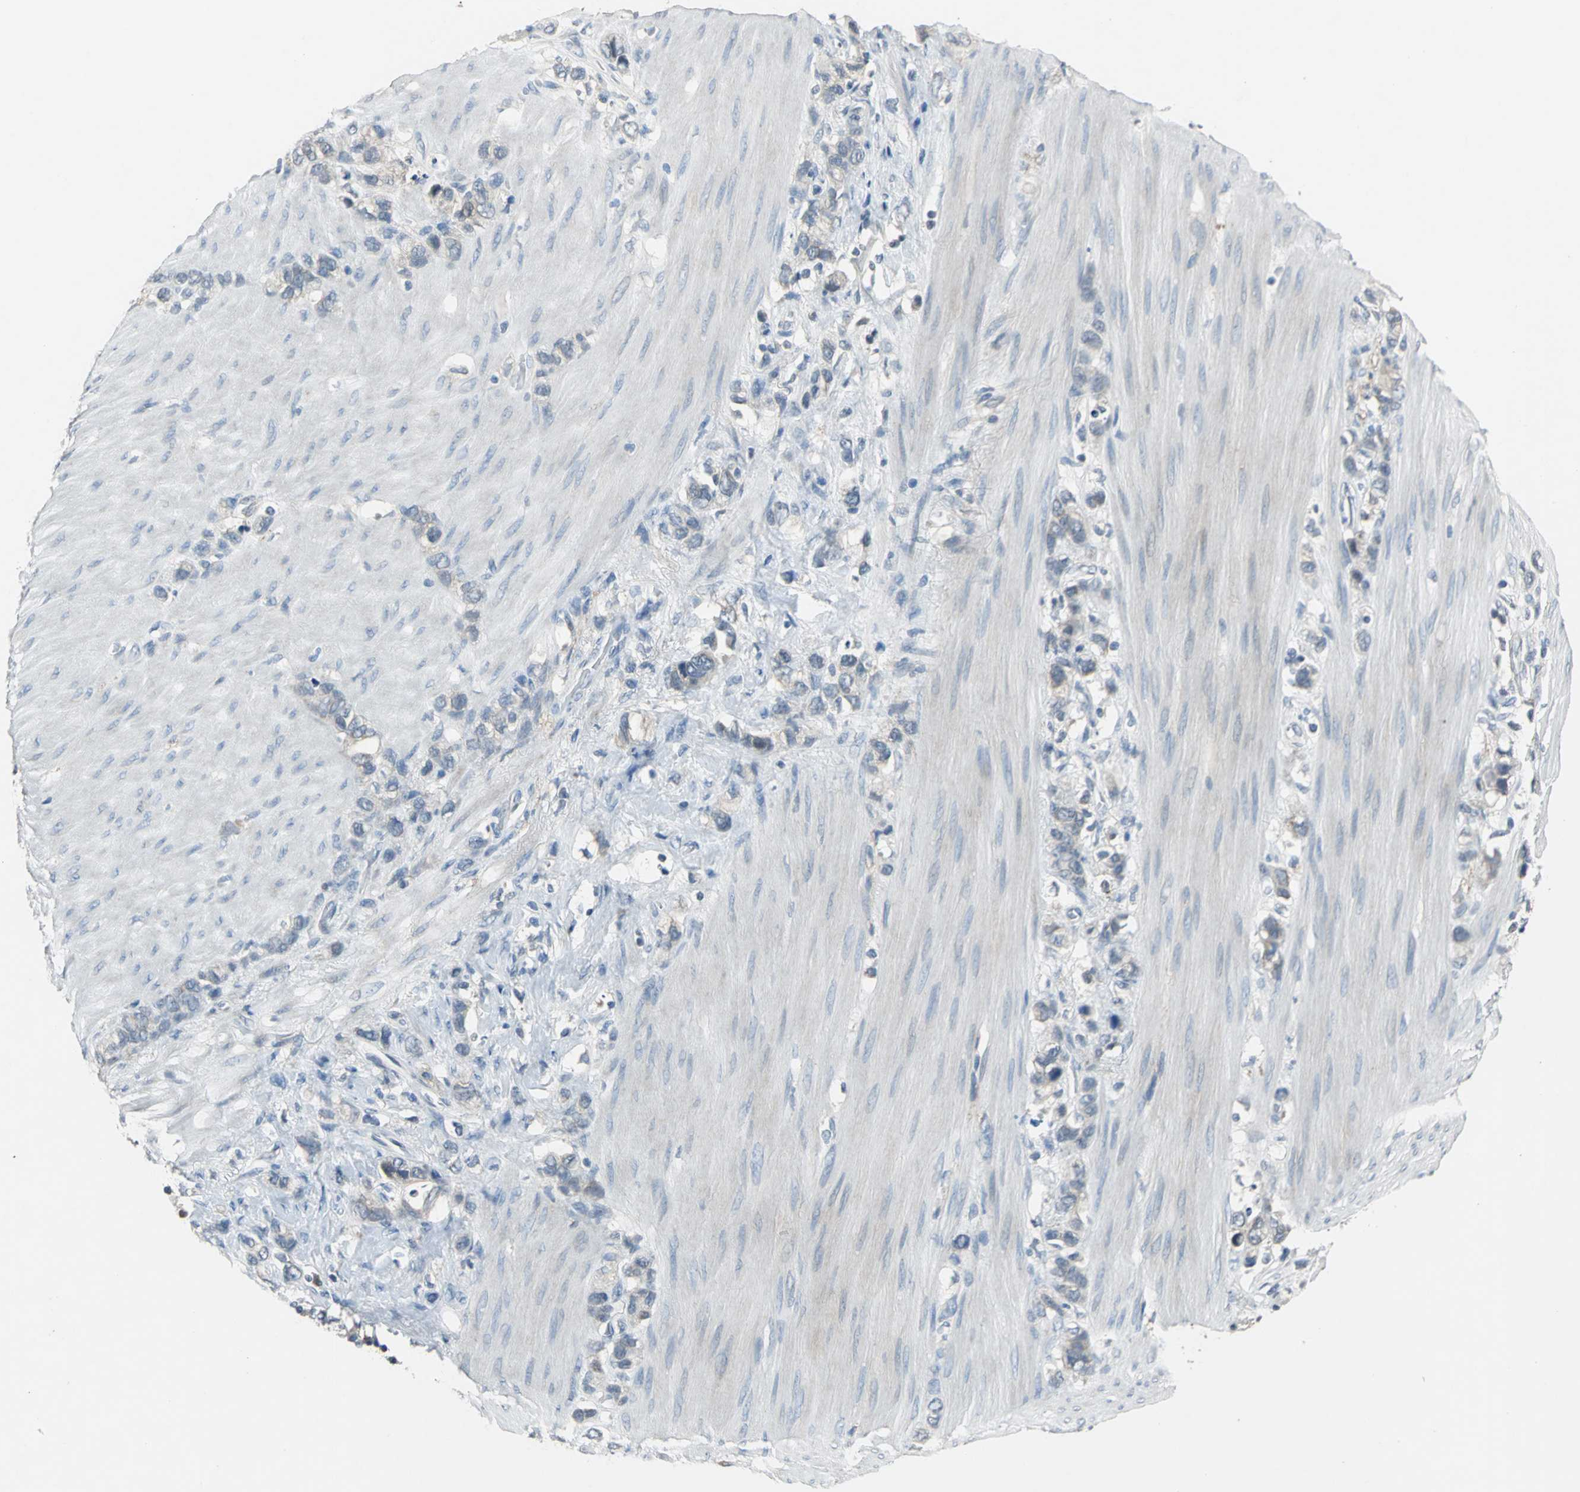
{"staining": {"intensity": "weak", "quantity": "<25%", "location": "cytoplasmic/membranous"}, "tissue": "stomach cancer", "cell_type": "Tumor cells", "image_type": "cancer", "snomed": [{"axis": "morphology", "description": "Normal tissue, NOS"}, {"axis": "morphology", "description": "Adenocarcinoma, NOS"}, {"axis": "morphology", "description": "Adenocarcinoma, High grade"}, {"axis": "topography", "description": "Stomach, upper"}, {"axis": "topography", "description": "Stomach"}], "caption": "An IHC photomicrograph of stomach adenocarcinoma is shown. There is no staining in tumor cells of stomach adenocarcinoma. The staining is performed using DAB brown chromogen with nuclei counter-stained in using hematoxylin.", "gene": "JADE3", "patient": {"sex": "female", "age": 65}}